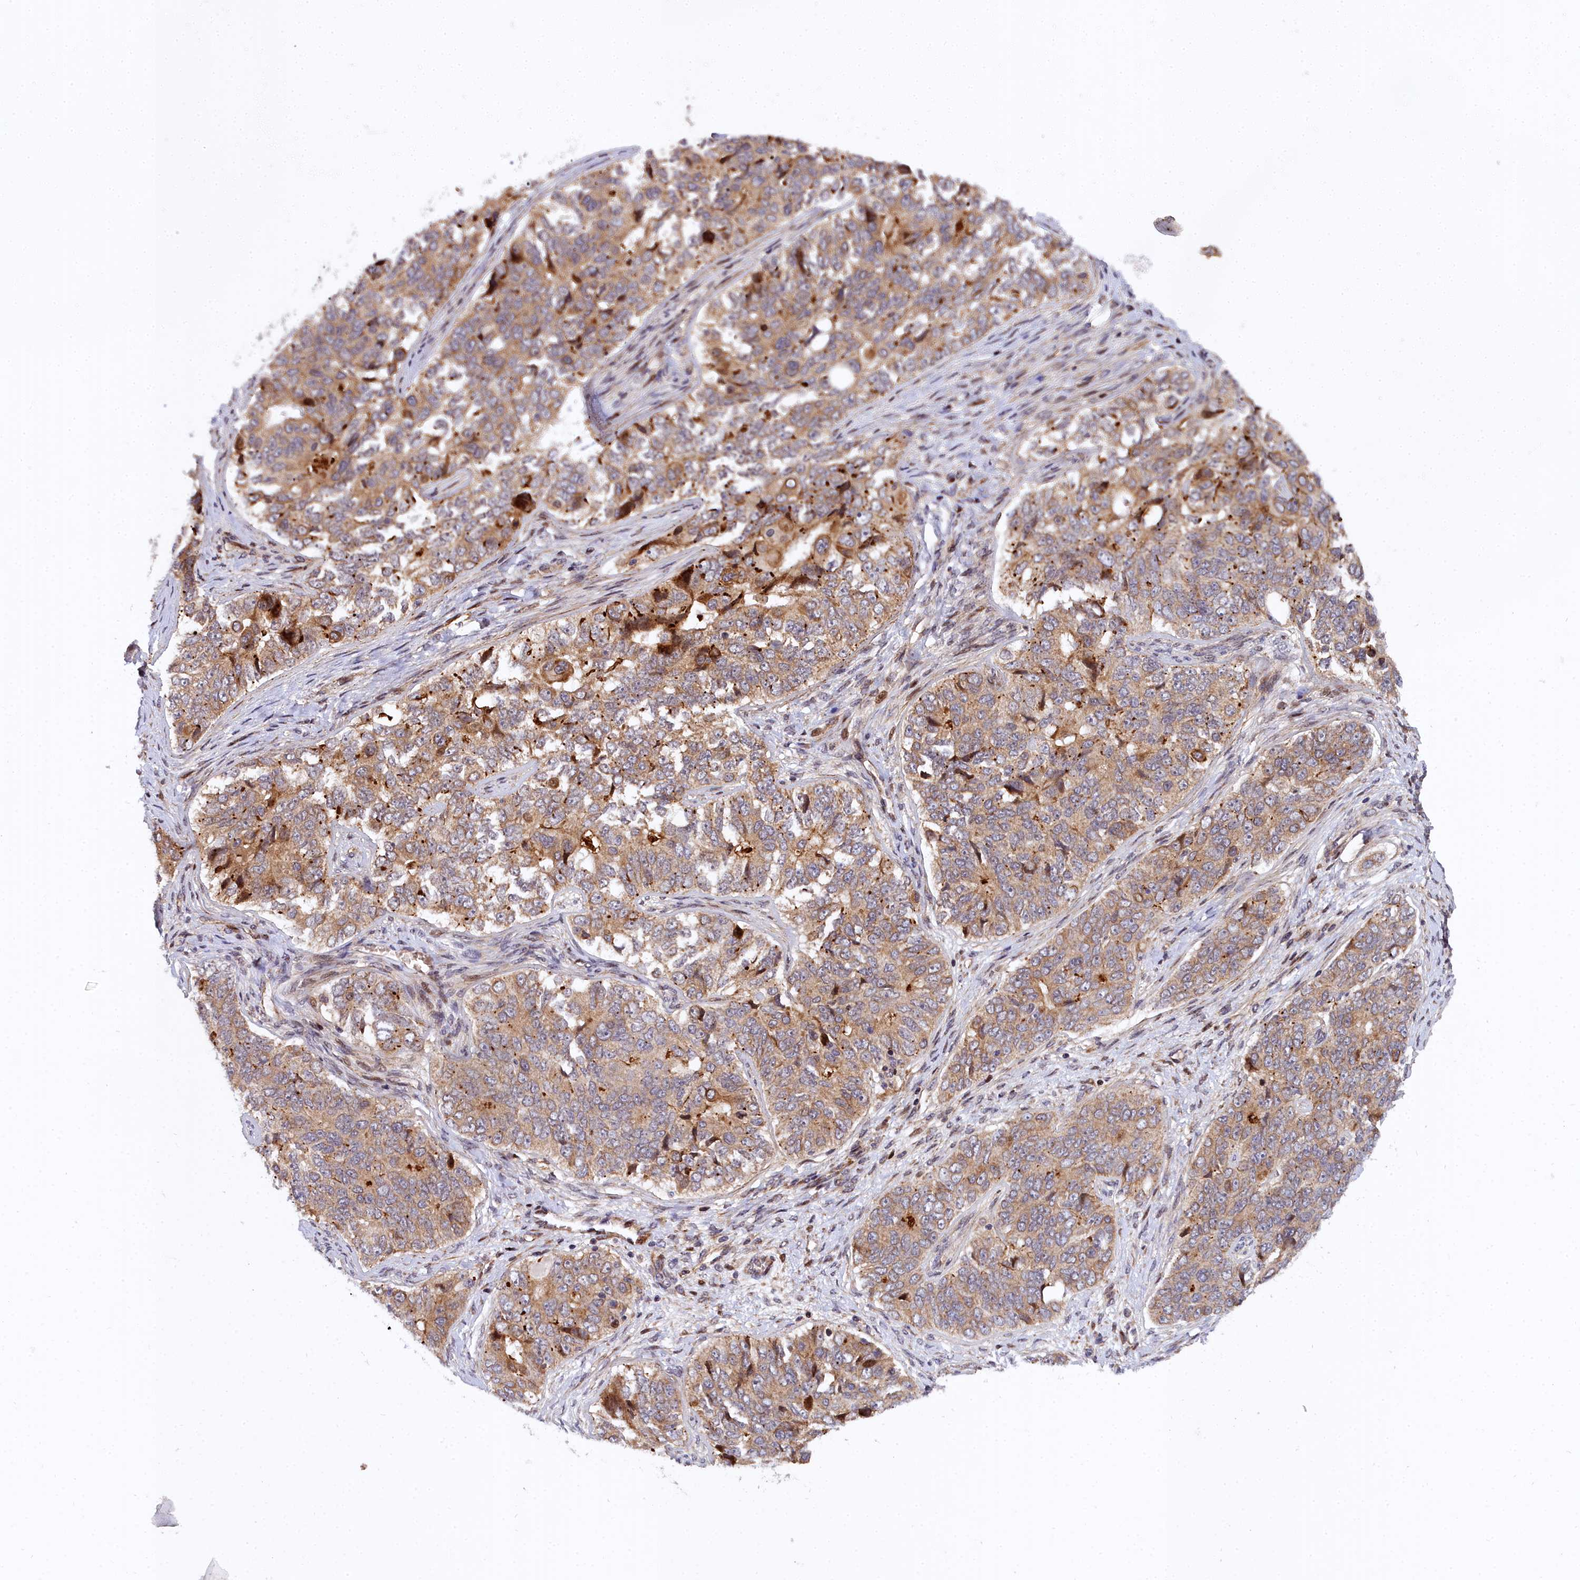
{"staining": {"intensity": "moderate", "quantity": ">75%", "location": "cytoplasmic/membranous"}, "tissue": "ovarian cancer", "cell_type": "Tumor cells", "image_type": "cancer", "snomed": [{"axis": "morphology", "description": "Carcinoma, endometroid"}, {"axis": "topography", "description": "Ovary"}], "caption": "Ovarian cancer stained with a protein marker demonstrates moderate staining in tumor cells.", "gene": "MRPS11", "patient": {"sex": "female", "age": 51}}